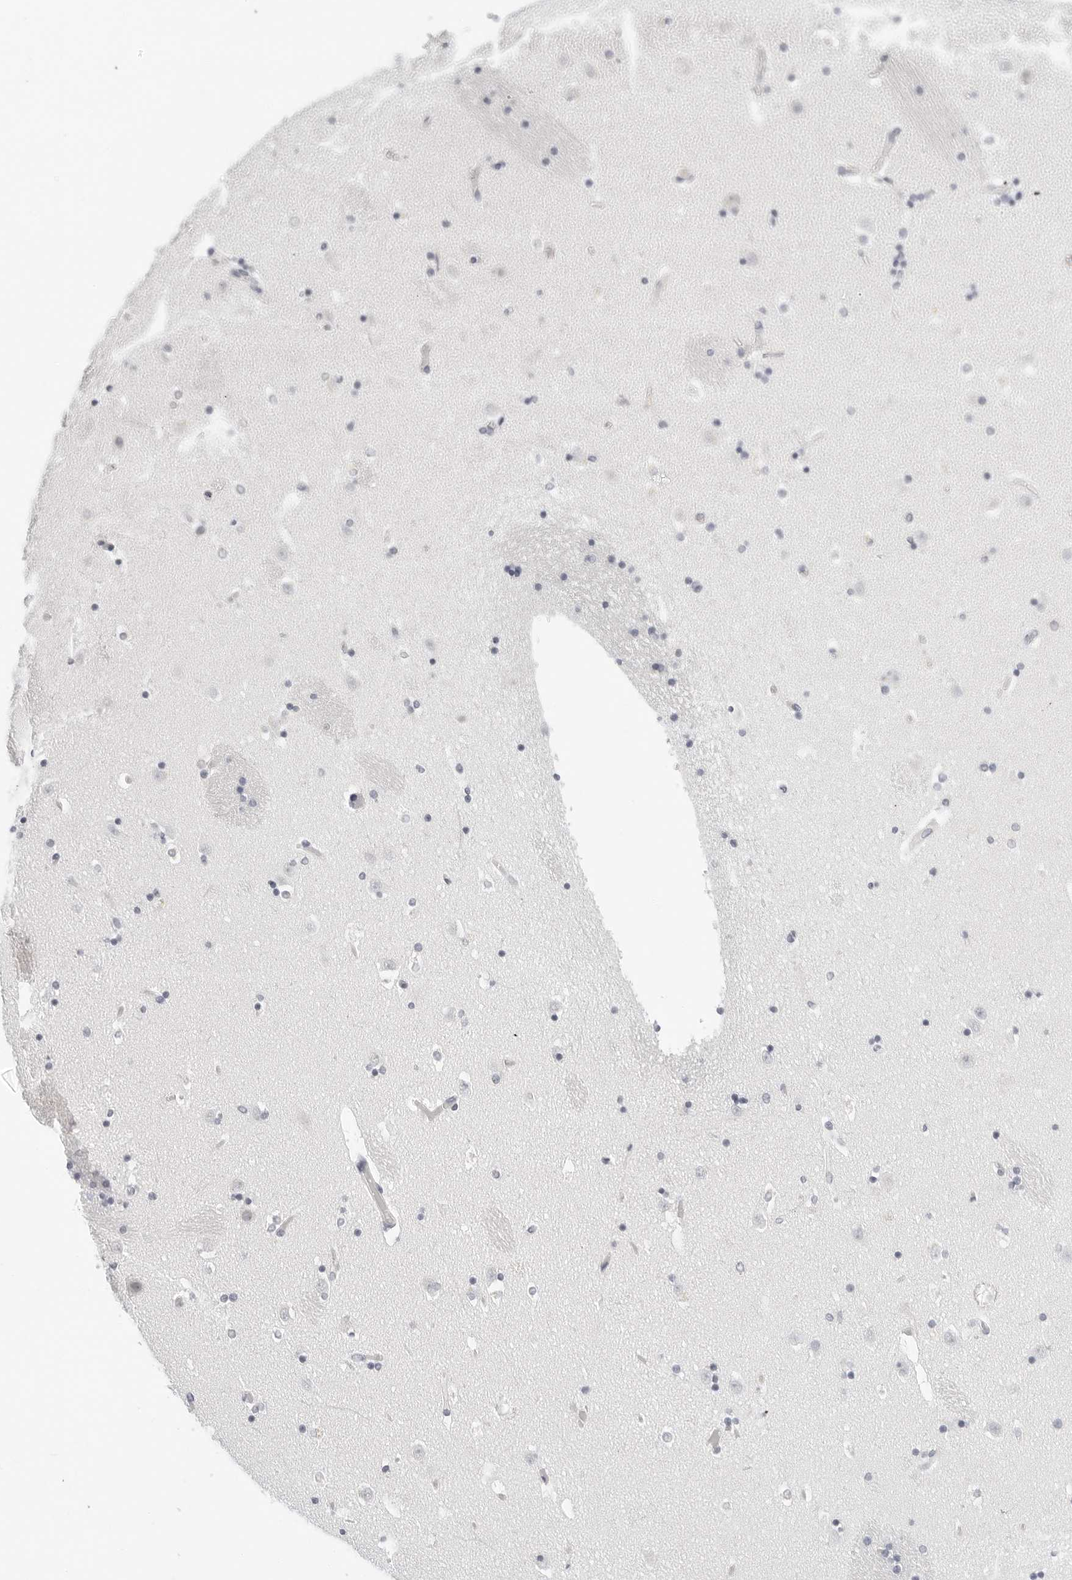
{"staining": {"intensity": "negative", "quantity": "none", "location": "none"}, "tissue": "caudate", "cell_type": "Glial cells", "image_type": "normal", "snomed": [{"axis": "morphology", "description": "Normal tissue, NOS"}, {"axis": "topography", "description": "Lateral ventricle wall"}], "caption": "The micrograph demonstrates no significant positivity in glial cells of caudate. (IHC, brightfield microscopy, high magnification).", "gene": "EDN2", "patient": {"sex": "male", "age": 45}}